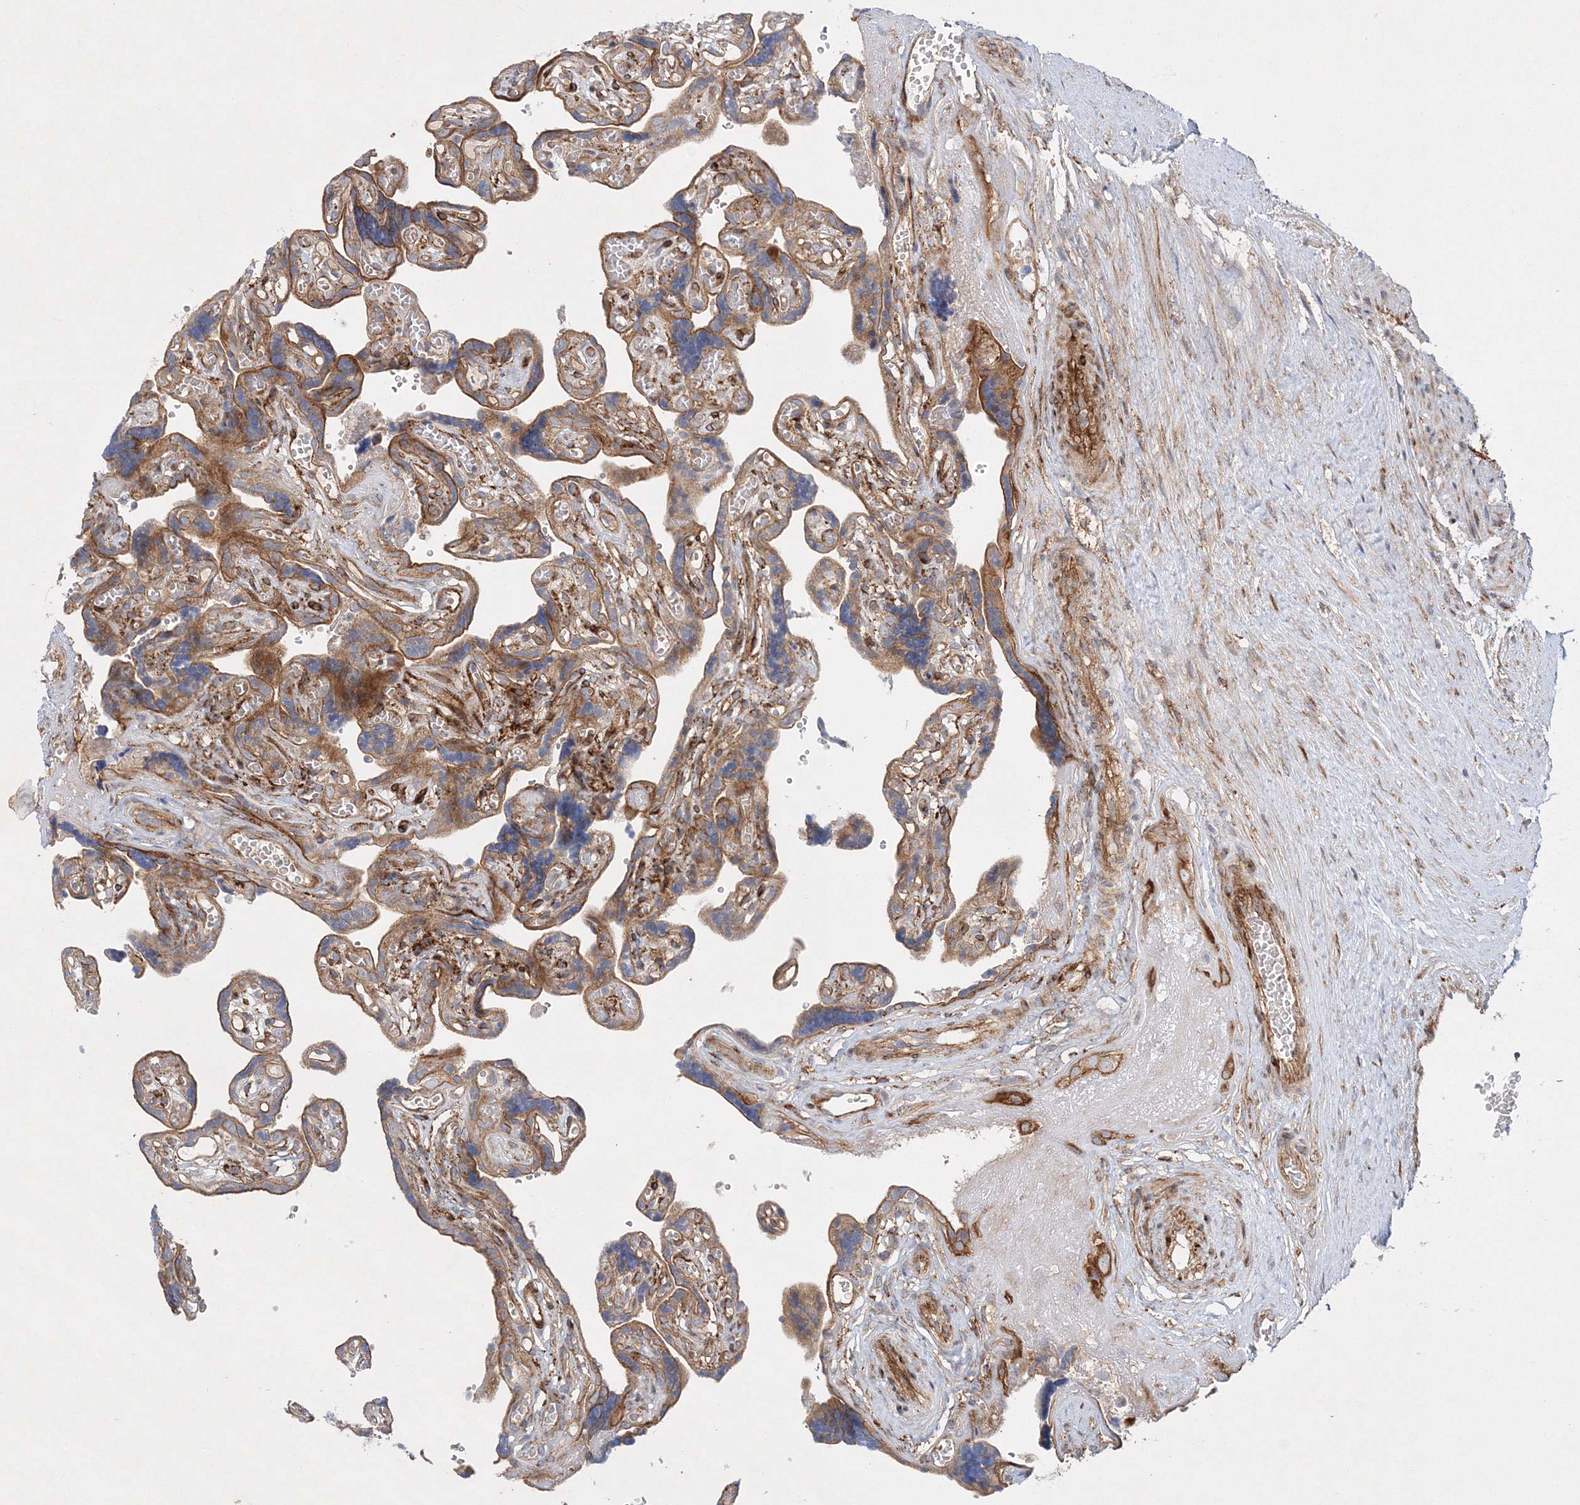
{"staining": {"intensity": "moderate", "quantity": ">75%", "location": "cytoplasmic/membranous"}, "tissue": "placenta", "cell_type": "Trophoblastic cells", "image_type": "normal", "snomed": [{"axis": "morphology", "description": "Normal tissue, NOS"}, {"axis": "topography", "description": "Placenta"}], "caption": "Placenta stained with immunohistochemistry (IHC) displays moderate cytoplasmic/membranous staining in about >75% of trophoblastic cells.", "gene": "ZFYVE16", "patient": {"sex": "female", "age": 30}}